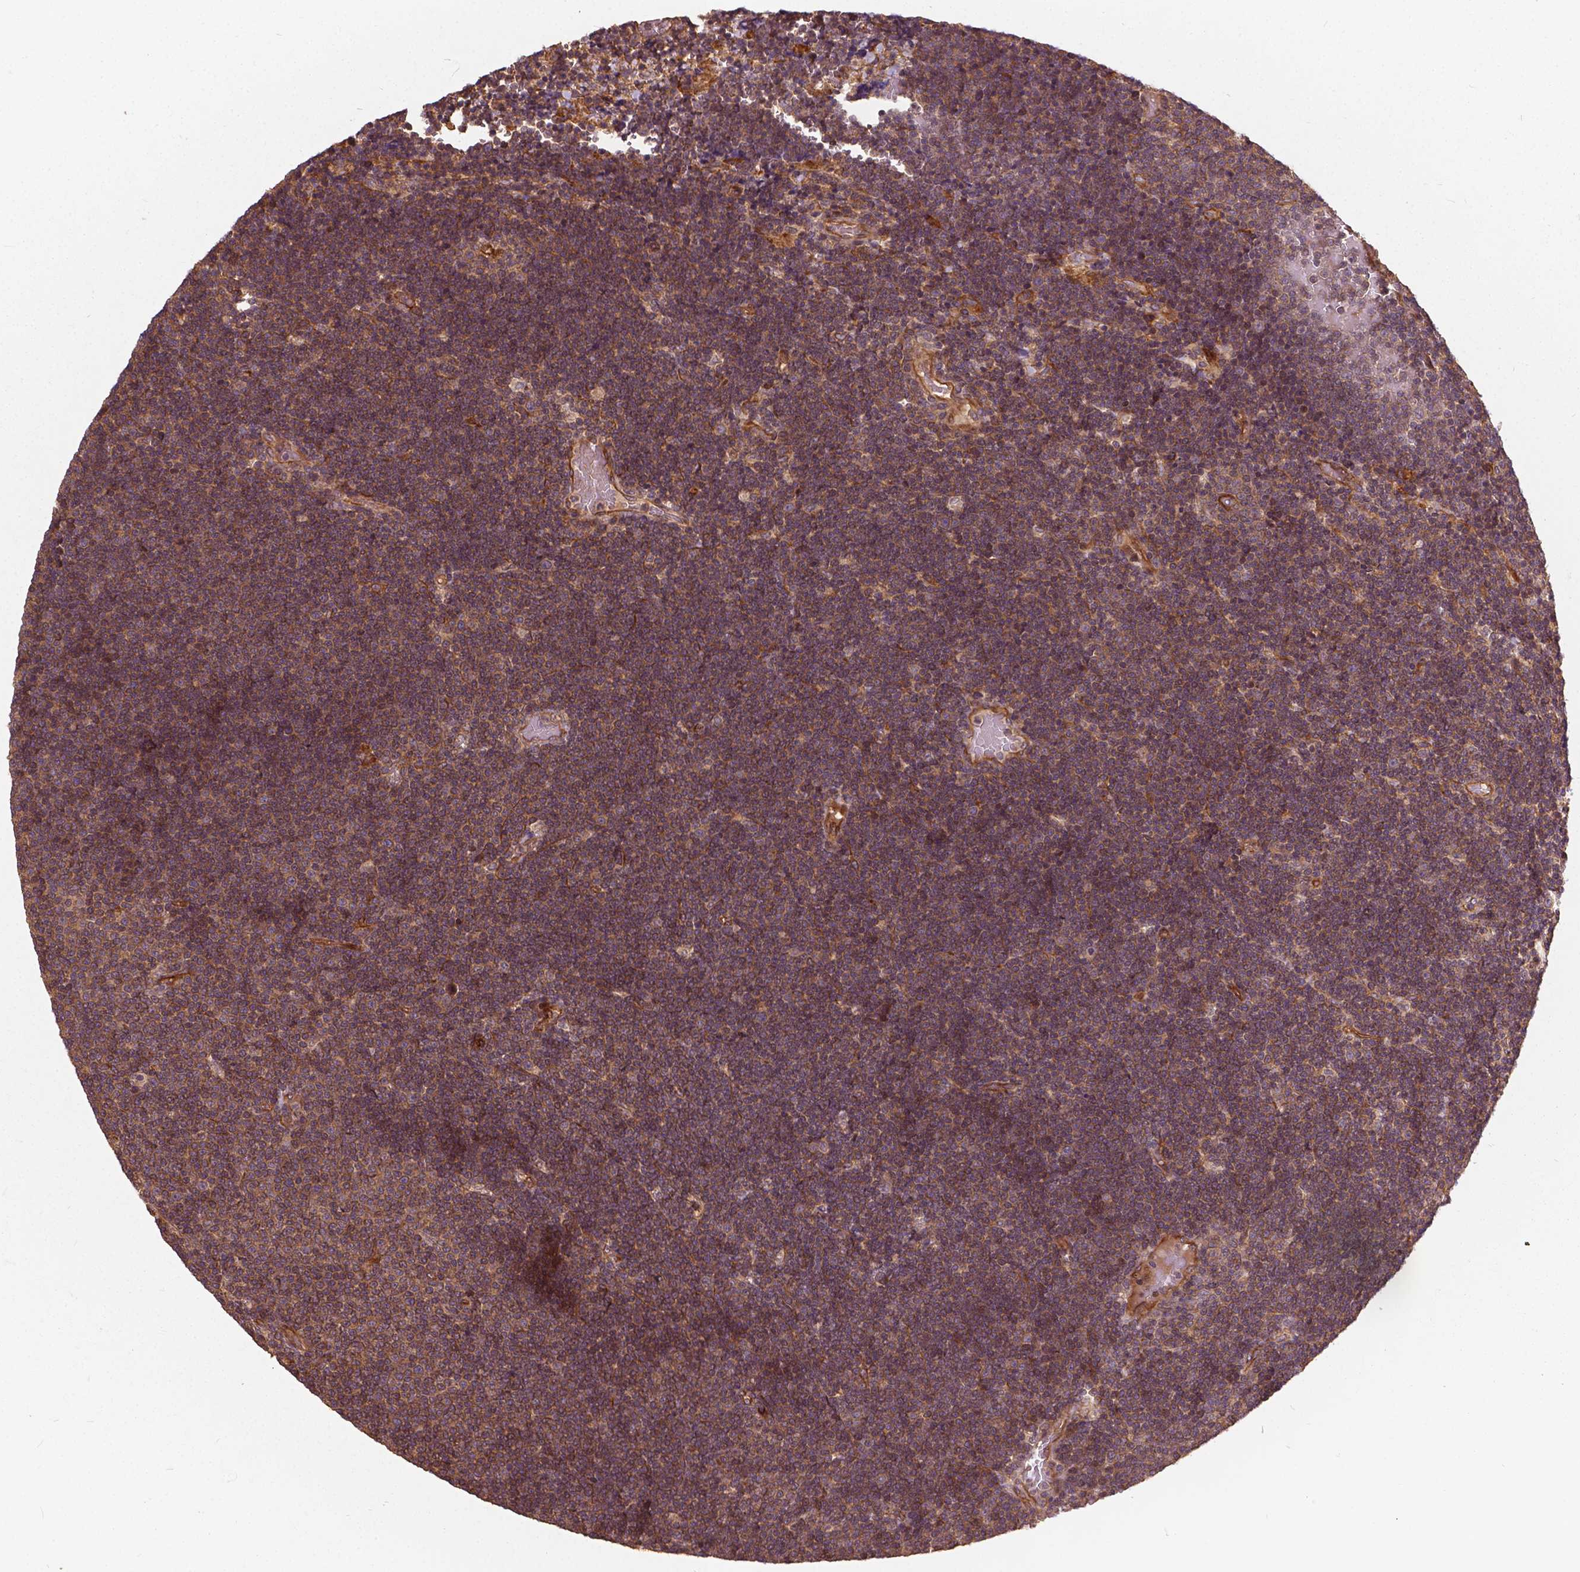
{"staining": {"intensity": "weak", "quantity": "25%-75%", "location": "cytoplasmic/membranous"}, "tissue": "lymphoma", "cell_type": "Tumor cells", "image_type": "cancer", "snomed": [{"axis": "morphology", "description": "Malignant lymphoma, non-Hodgkin's type, Low grade"}, {"axis": "topography", "description": "Brain"}], "caption": "Immunohistochemistry (DAB) staining of human lymphoma exhibits weak cytoplasmic/membranous protein staining in approximately 25%-75% of tumor cells.", "gene": "UBXN2A", "patient": {"sex": "female", "age": 66}}